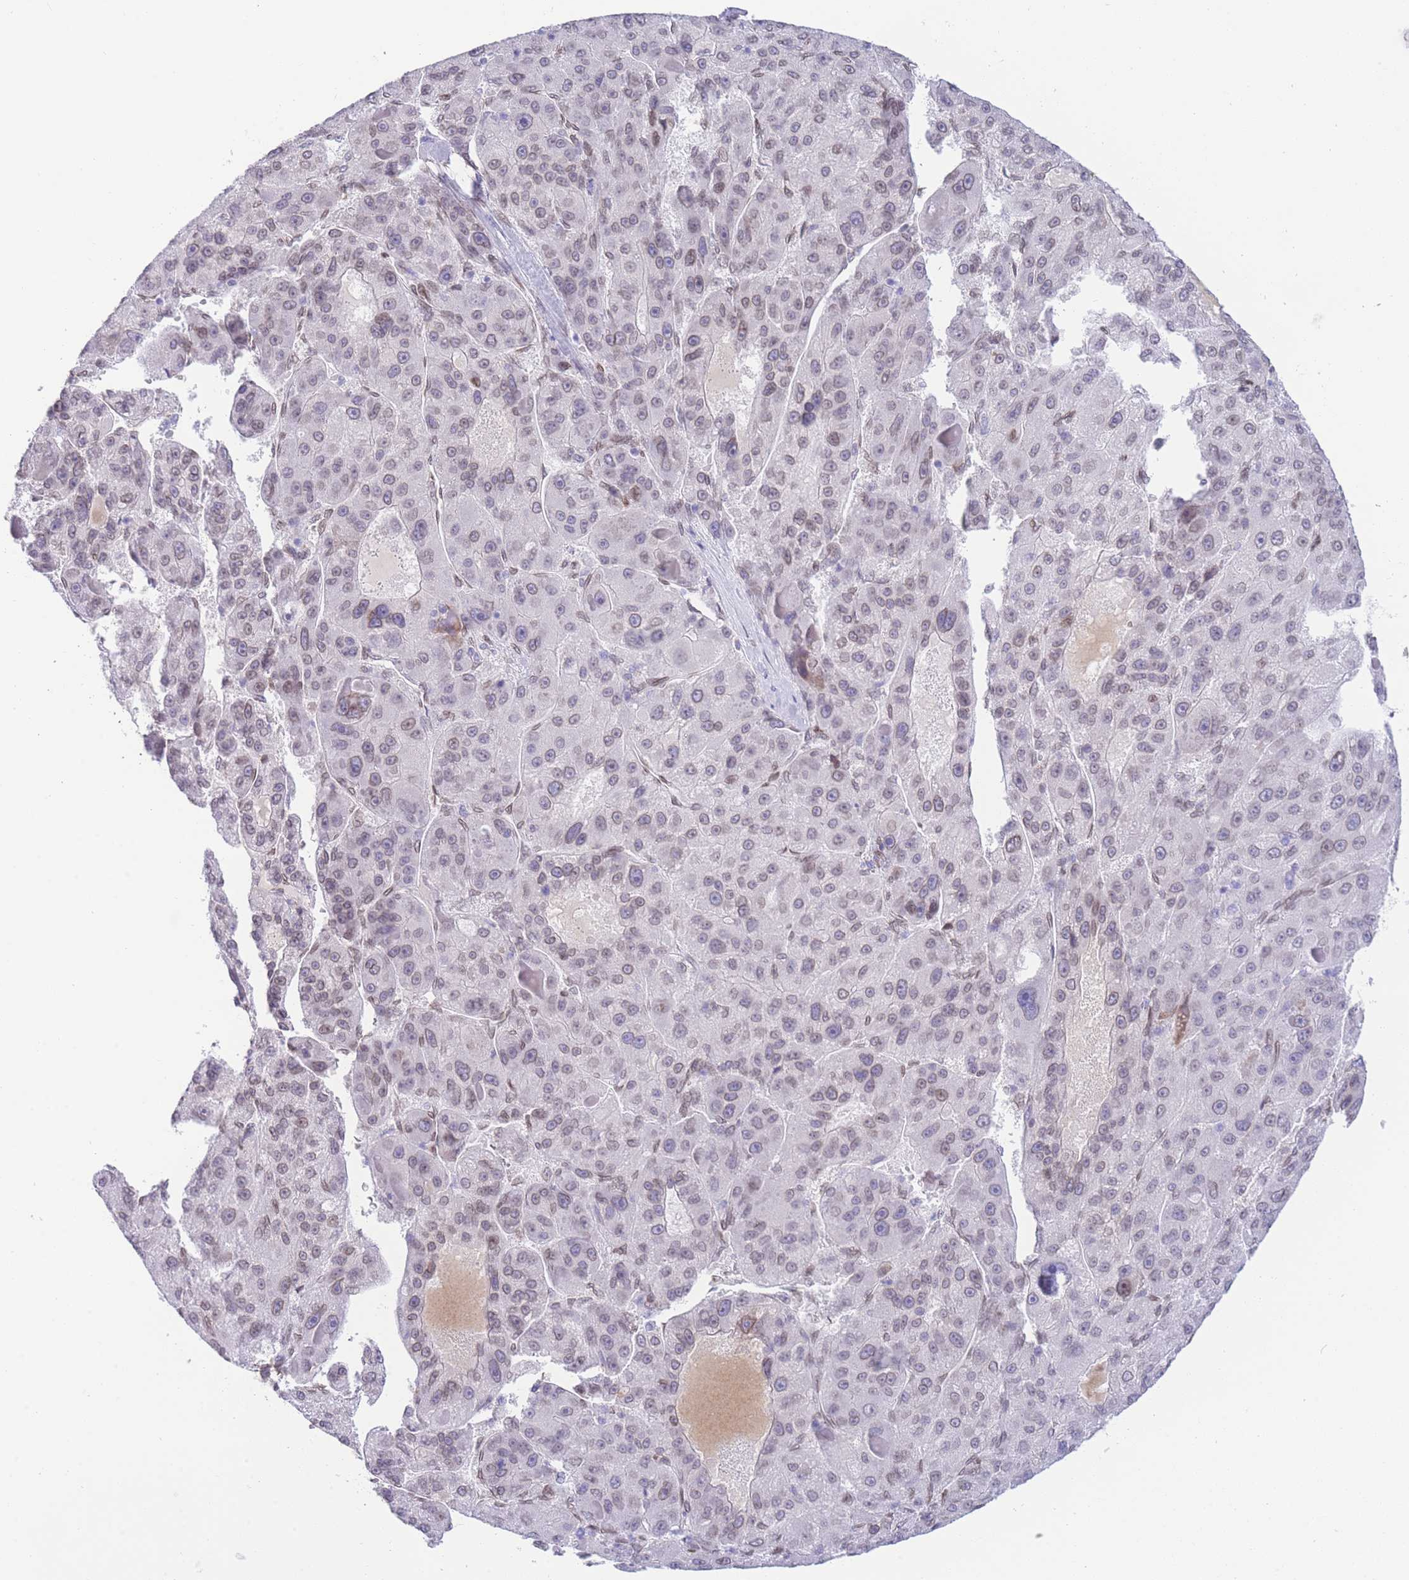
{"staining": {"intensity": "weak", "quantity": "25%-75%", "location": "nuclear"}, "tissue": "liver cancer", "cell_type": "Tumor cells", "image_type": "cancer", "snomed": [{"axis": "morphology", "description": "Carcinoma, Hepatocellular, NOS"}, {"axis": "topography", "description": "Liver"}], "caption": "A micrograph showing weak nuclear positivity in about 25%-75% of tumor cells in liver cancer, as visualized by brown immunohistochemical staining.", "gene": "OR10AD1", "patient": {"sex": "male", "age": 76}}